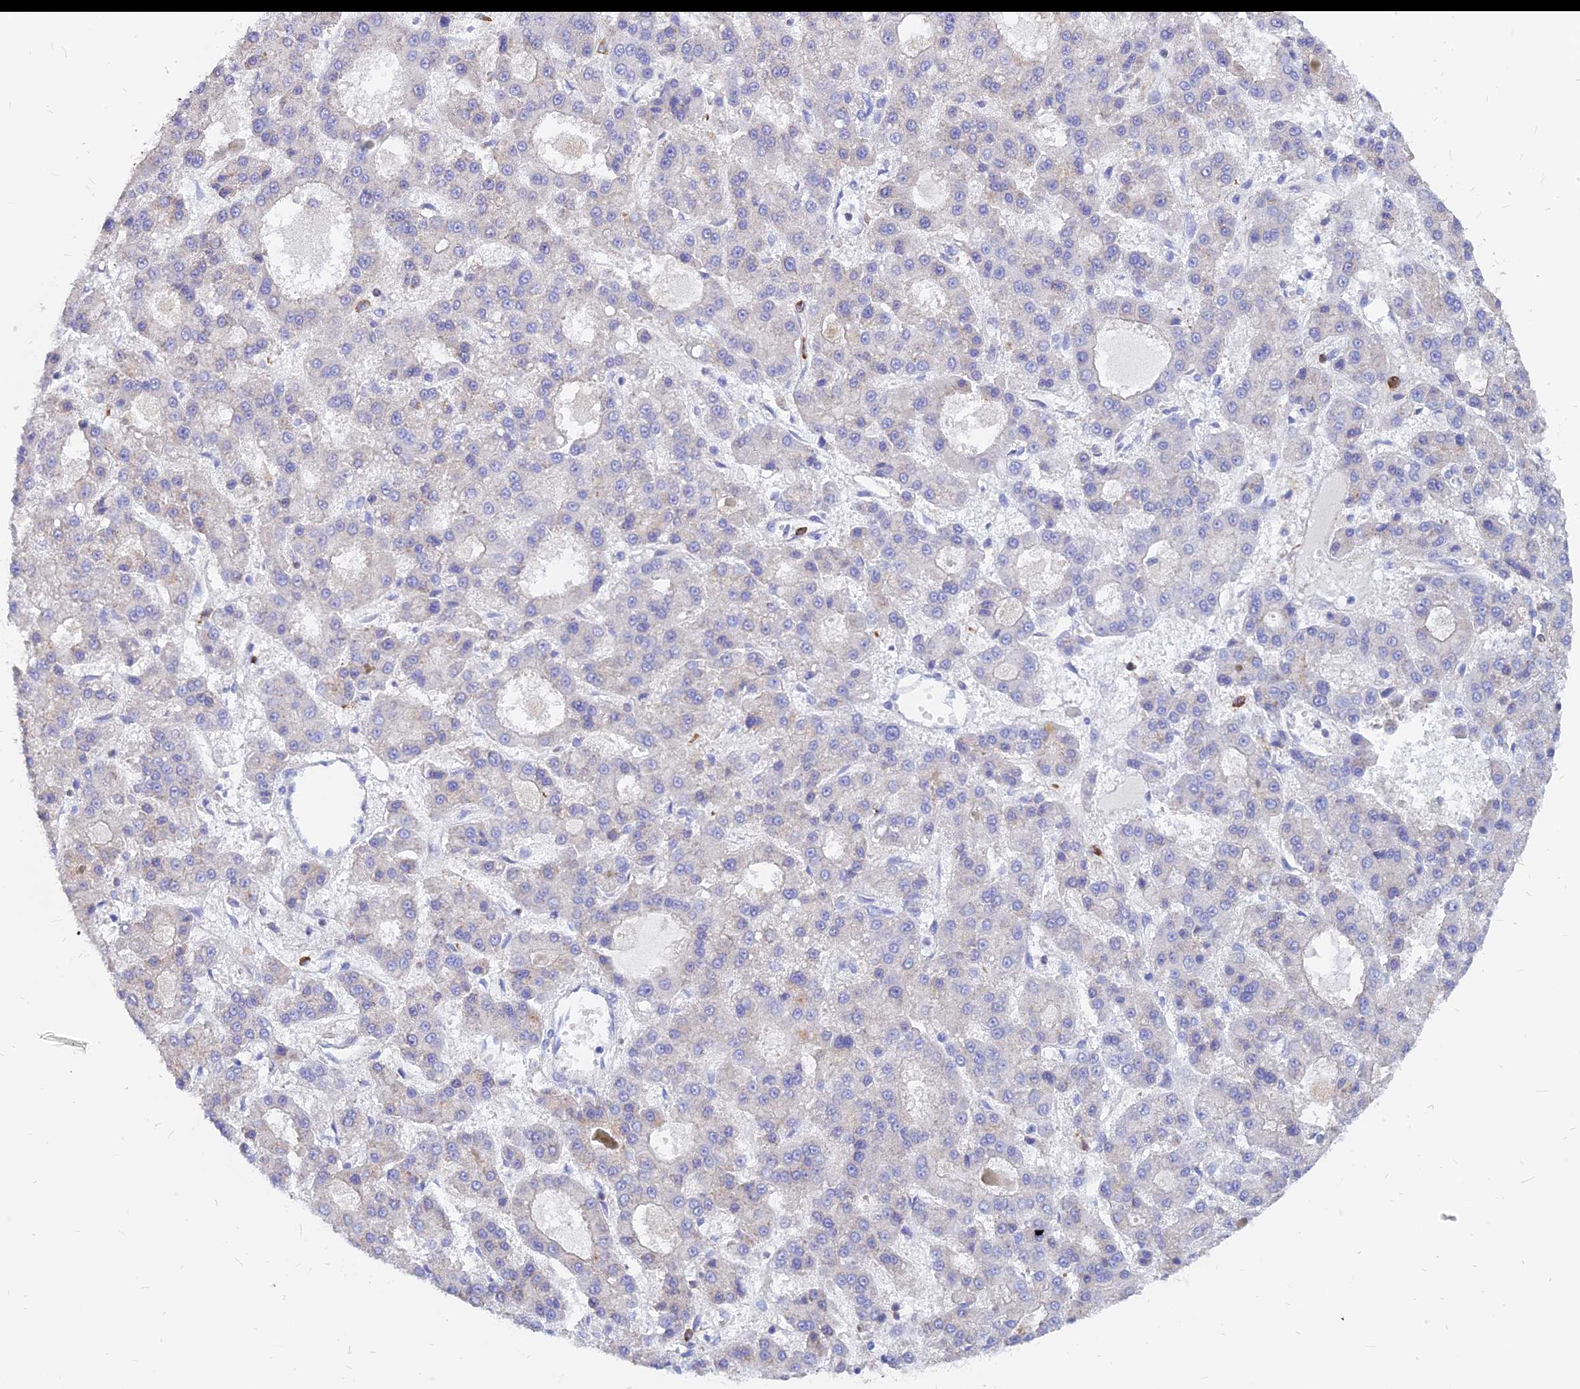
{"staining": {"intensity": "negative", "quantity": "none", "location": "none"}, "tissue": "liver cancer", "cell_type": "Tumor cells", "image_type": "cancer", "snomed": [{"axis": "morphology", "description": "Carcinoma, Hepatocellular, NOS"}, {"axis": "topography", "description": "Liver"}], "caption": "Tumor cells show no significant protein expression in liver cancer. The staining is performed using DAB (3,3'-diaminobenzidine) brown chromogen with nuclei counter-stained in using hematoxylin.", "gene": "AGTRAP", "patient": {"sex": "male", "age": 70}}